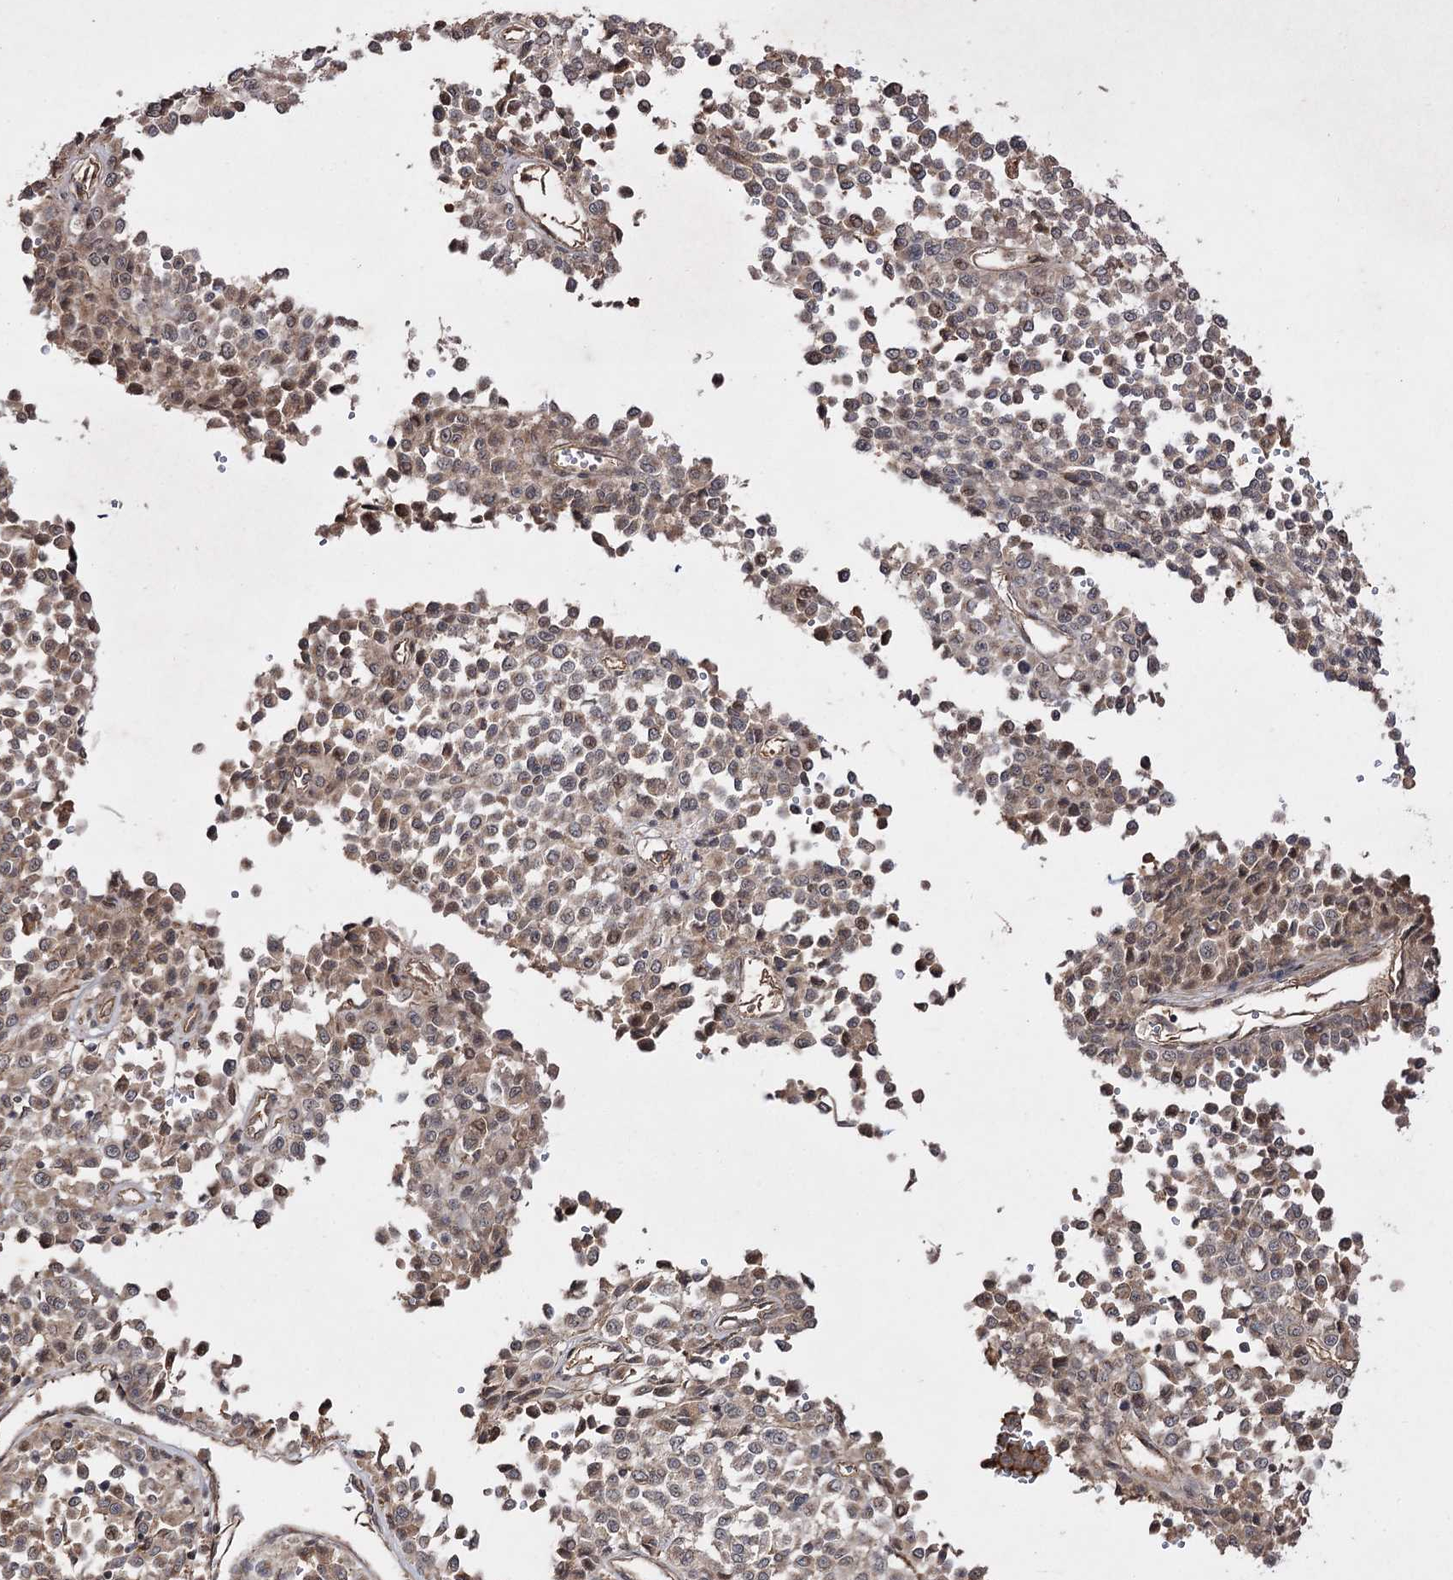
{"staining": {"intensity": "moderate", "quantity": ">75%", "location": "cytoplasmic/membranous"}, "tissue": "melanoma", "cell_type": "Tumor cells", "image_type": "cancer", "snomed": [{"axis": "morphology", "description": "Malignant melanoma, Metastatic site"}, {"axis": "topography", "description": "Pancreas"}], "caption": "Melanoma stained for a protein shows moderate cytoplasmic/membranous positivity in tumor cells. Using DAB (3,3'-diaminobenzidine) (brown) and hematoxylin (blue) stains, captured at high magnification using brightfield microscopy.", "gene": "FANCL", "patient": {"sex": "female", "age": 30}}